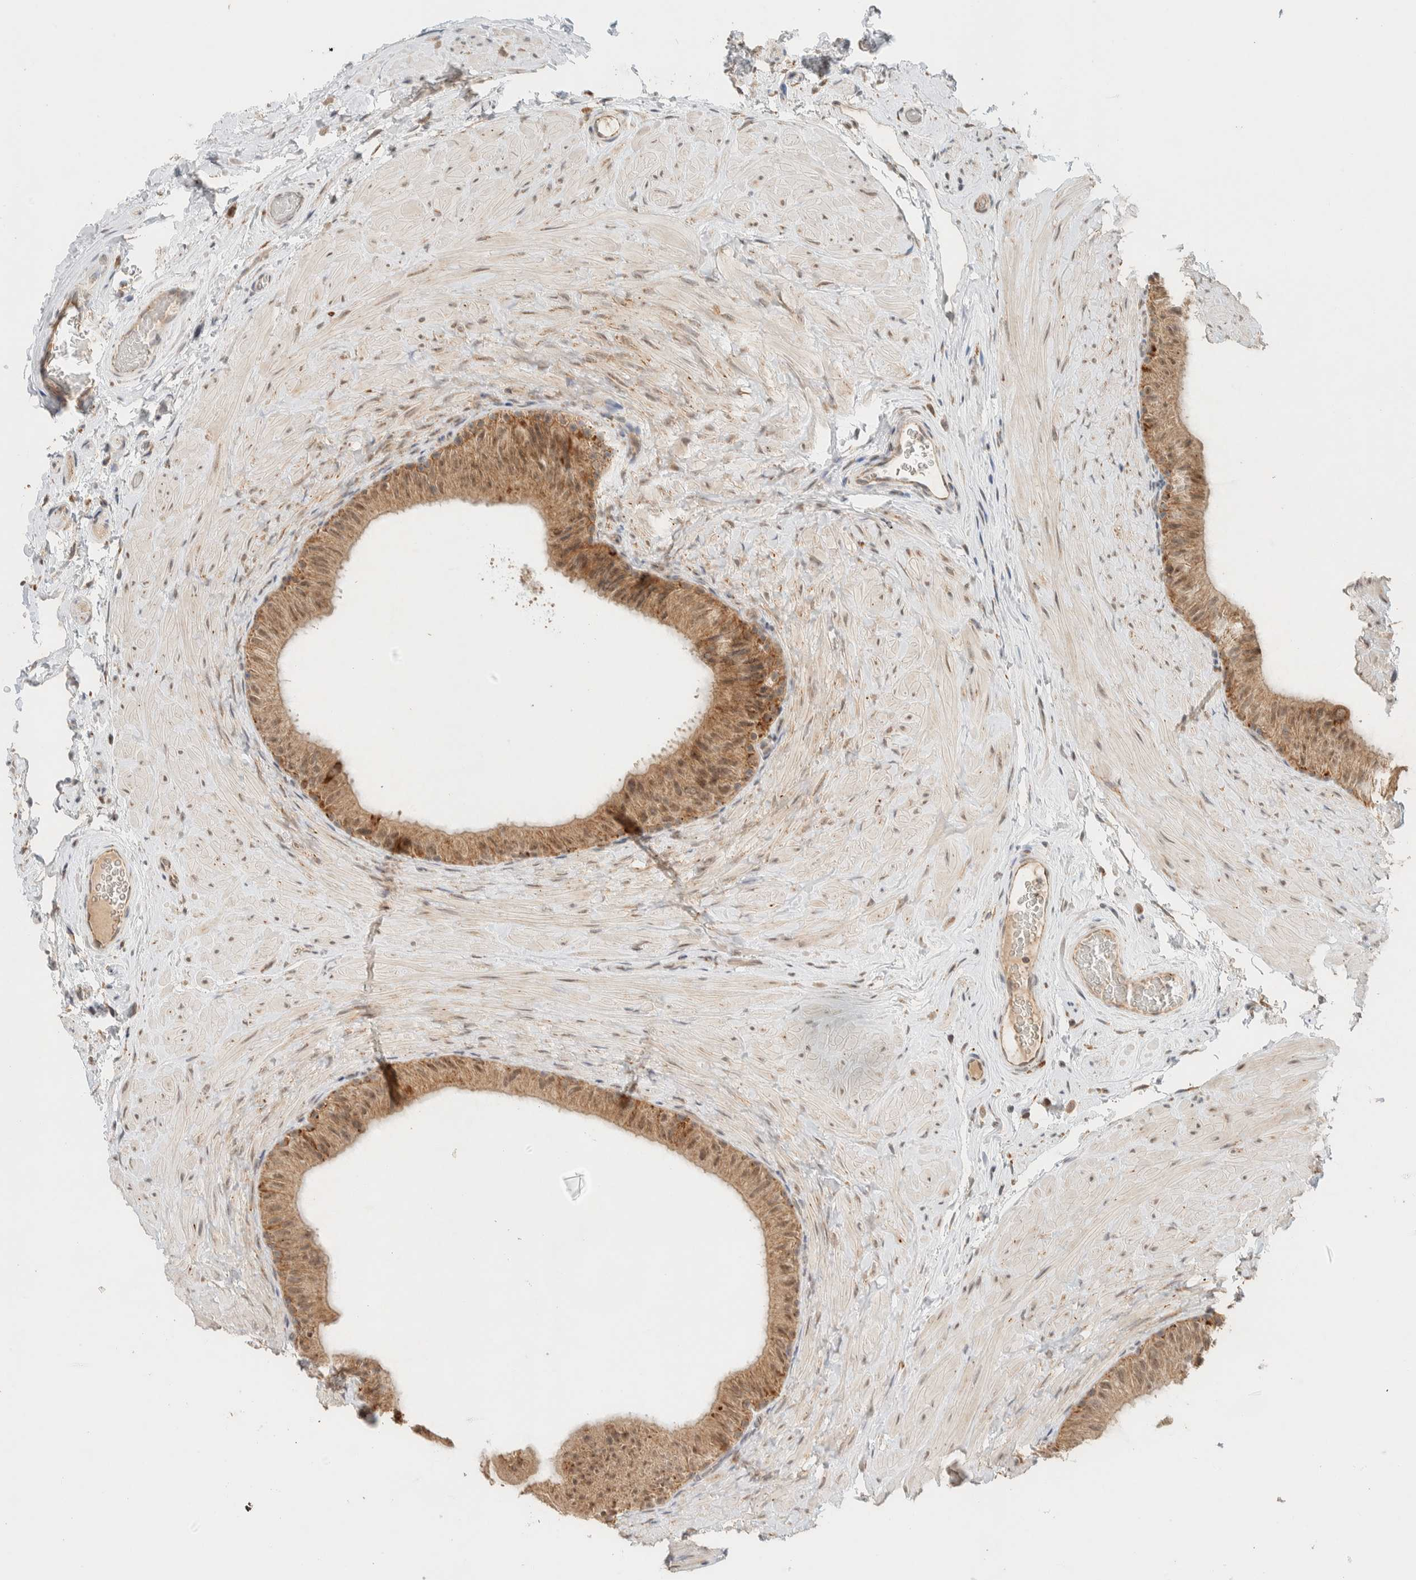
{"staining": {"intensity": "moderate", "quantity": "25%-75%", "location": "cytoplasmic/membranous"}, "tissue": "epididymis", "cell_type": "Glandular cells", "image_type": "normal", "snomed": [{"axis": "morphology", "description": "Normal tissue, NOS"}, {"axis": "topography", "description": "Epididymis"}], "caption": "Epididymis stained with immunohistochemistry (IHC) demonstrates moderate cytoplasmic/membranous positivity in approximately 25%-75% of glandular cells.", "gene": "MRPL41", "patient": {"sex": "male", "age": 49}}